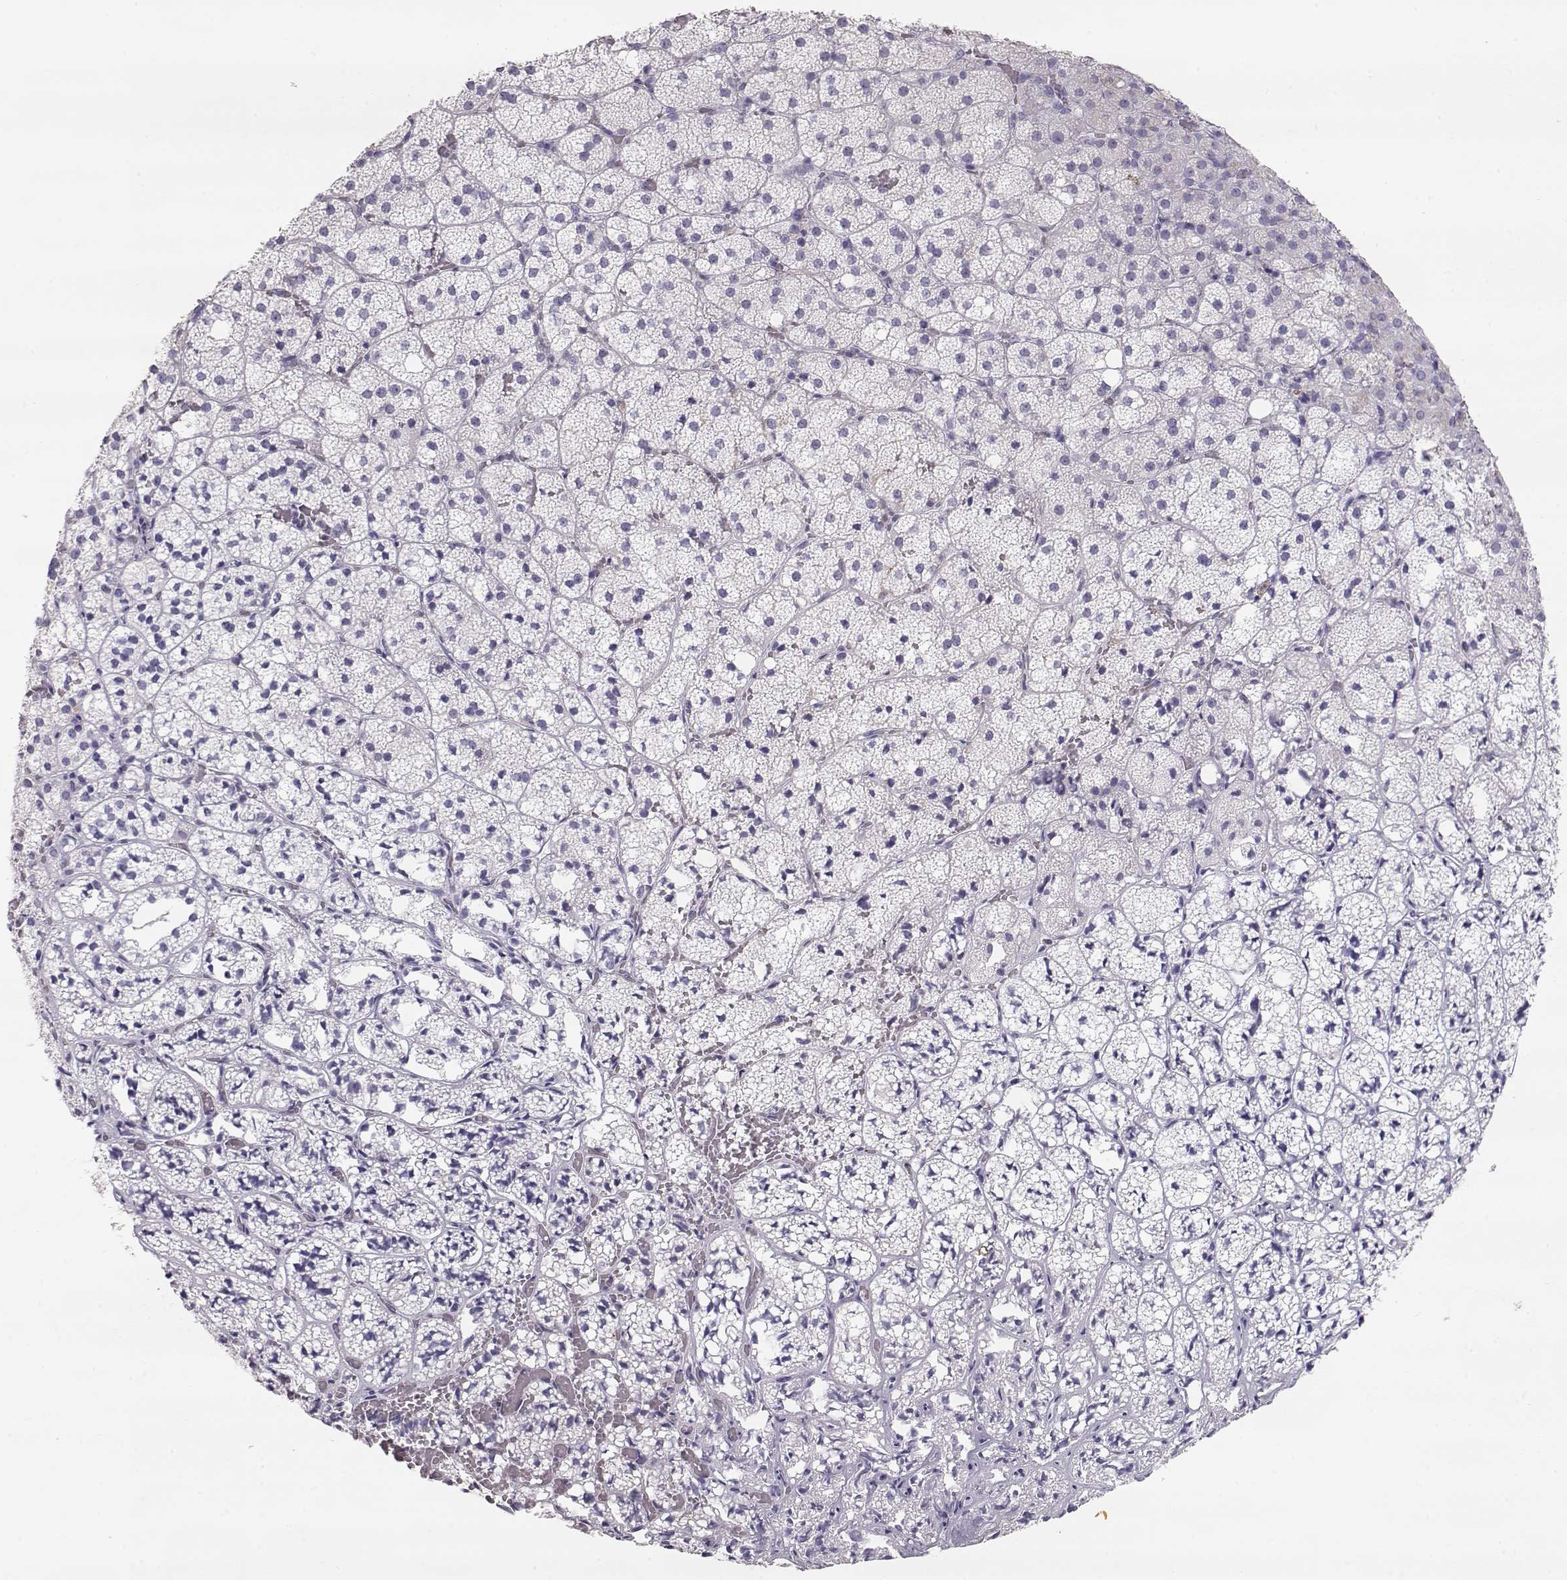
{"staining": {"intensity": "negative", "quantity": "none", "location": "none"}, "tissue": "adrenal gland", "cell_type": "Glandular cells", "image_type": "normal", "snomed": [{"axis": "morphology", "description": "Normal tissue, NOS"}, {"axis": "topography", "description": "Adrenal gland"}], "caption": "Human adrenal gland stained for a protein using immunohistochemistry shows no positivity in glandular cells.", "gene": "MIP", "patient": {"sex": "male", "age": 53}}